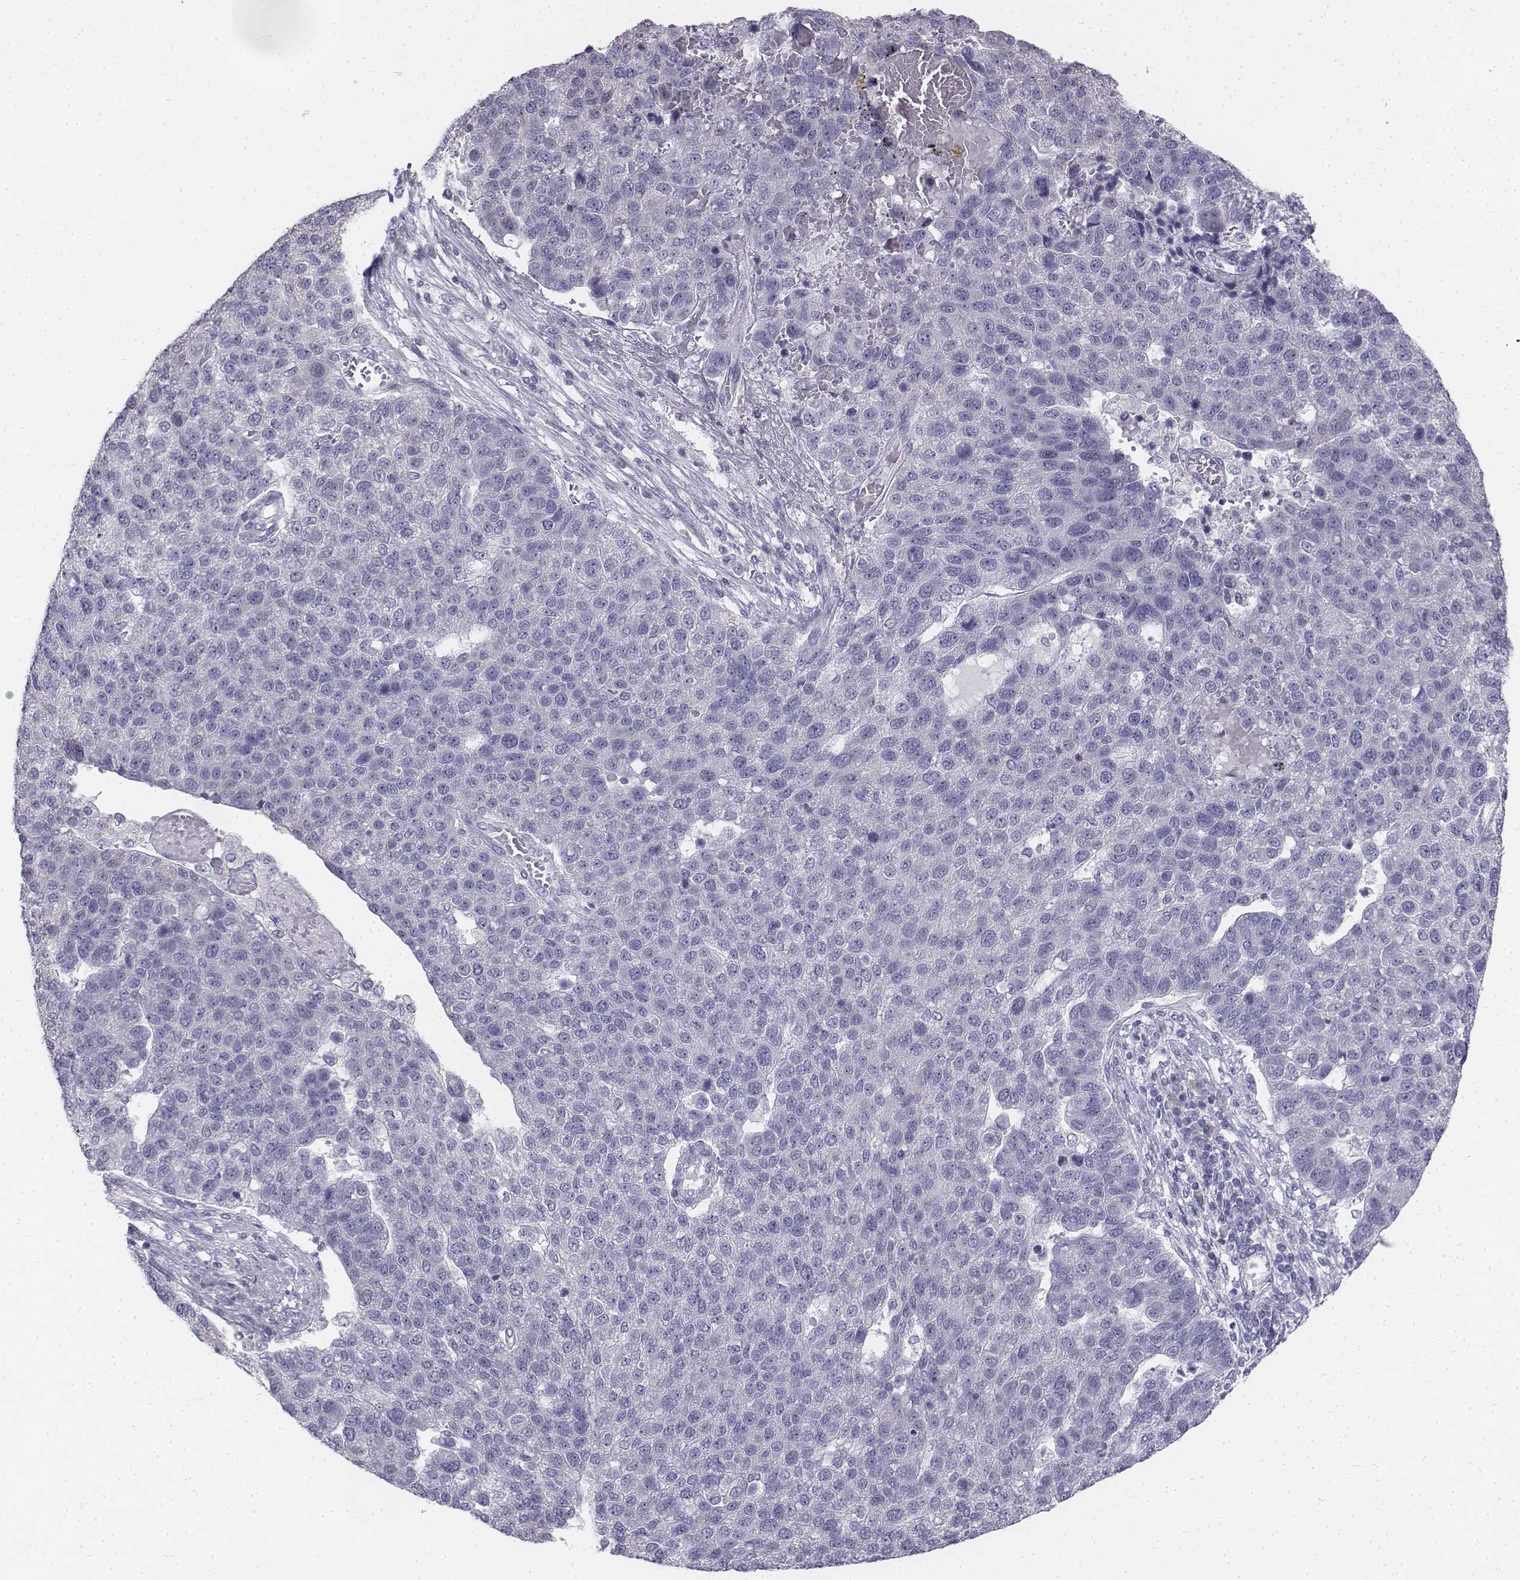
{"staining": {"intensity": "negative", "quantity": "none", "location": "none"}, "tissue": "pancreatic cancer", "cell_type": "Tumor cells", "image_type": "cancer", "snomed": [{"axis": "morphology", "description": "Adenocarcinoma, NOS"}, {"axis": "topography", "description": "Pancreas"}], "caption": "Immunohistochemical staining of human adenocarcinoma (pancreatic) shows no significant expression in tumor cells.", "gene": "PENK", "patient": {"sex": "female", "age": 61}}